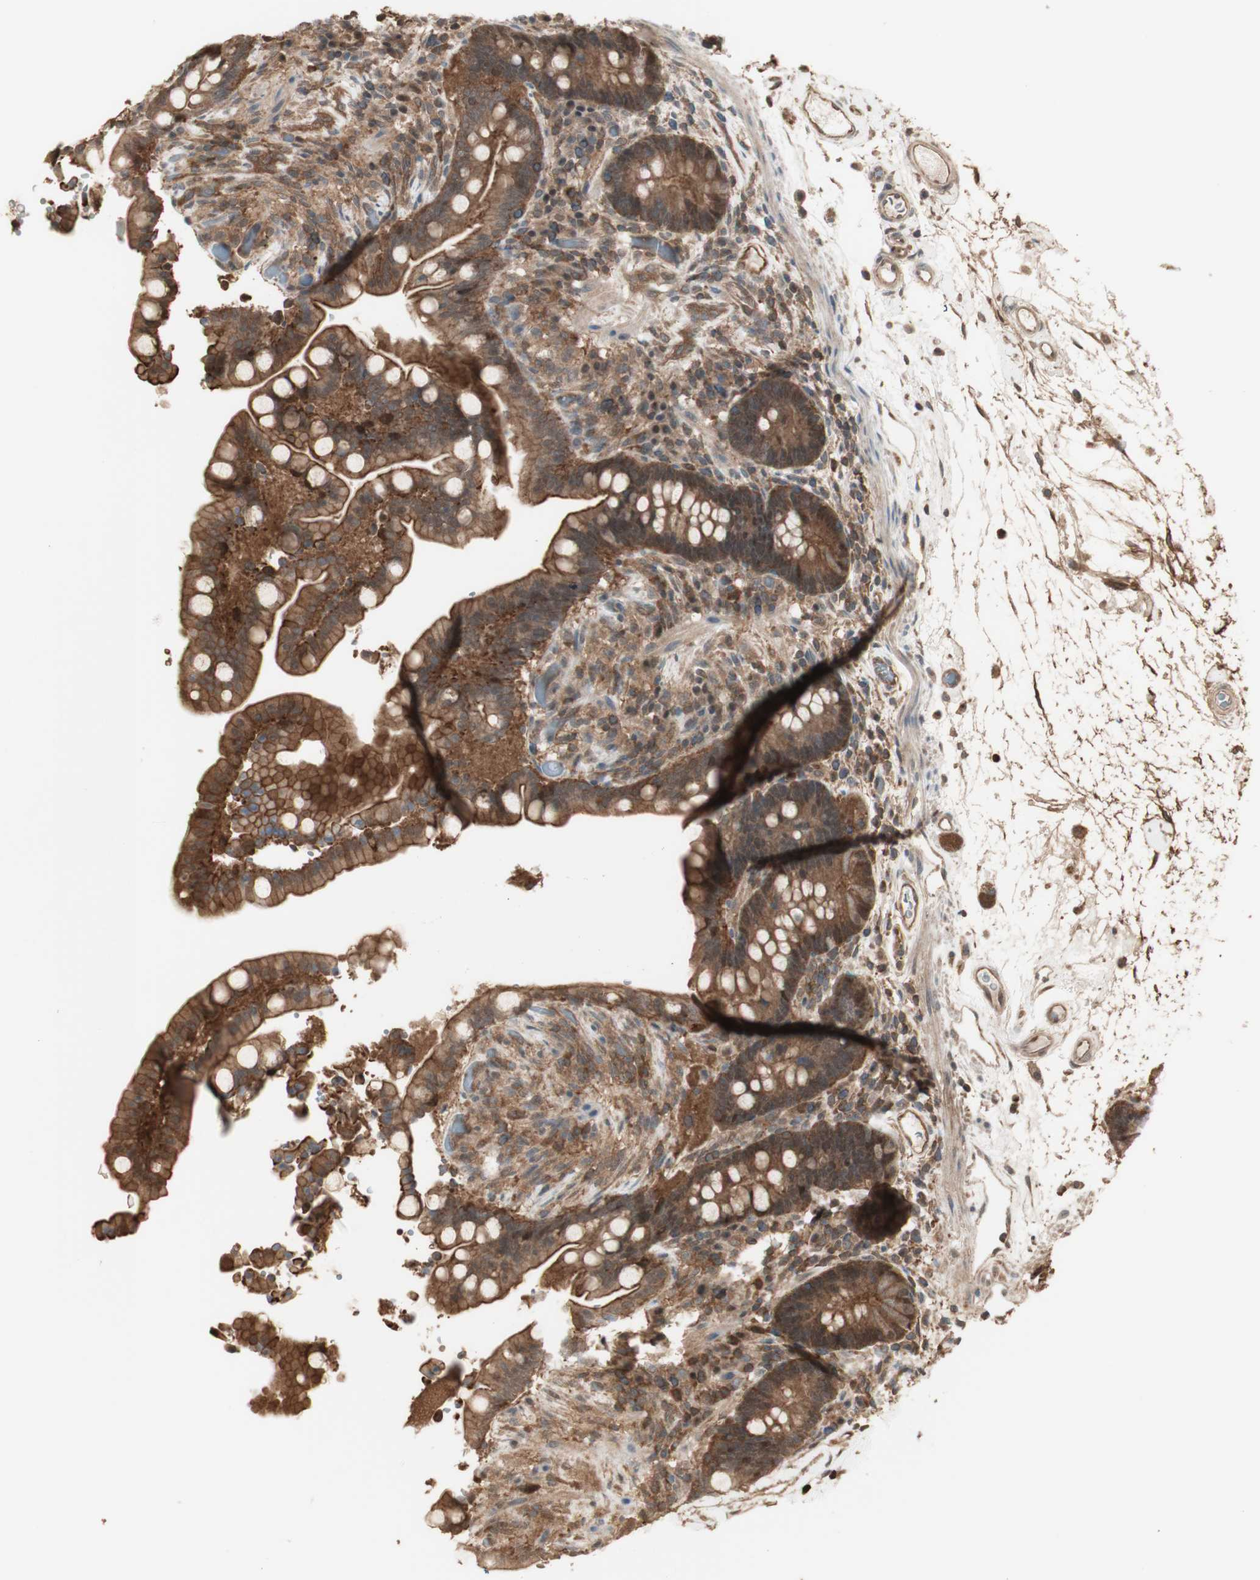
{"staining": {"intensity": "moderate", "quantity": ">75%", "location": "cytoplasmic/membranous"}, "tissue": "colon", "cell_type": "Endothelial cells", "image_type": "normal", "snomed": [{"axis": "morphology", "description": "Normal tissue, NOS"}, {"axis": "topography", "description": "Colon"}], "caption": "A photomicrograph of human colon stained for a protein displays moderate cytoplasmic/membranous brown staining in endothelial cells. The staining was performed using DAB (3,3'-diaminobenzidine), with brown indicating positive protein expression. Nuclei are stained blue with hematoxylin.", "gene": "YWHAB", "patient": {"sex": "male", "age": 73}}